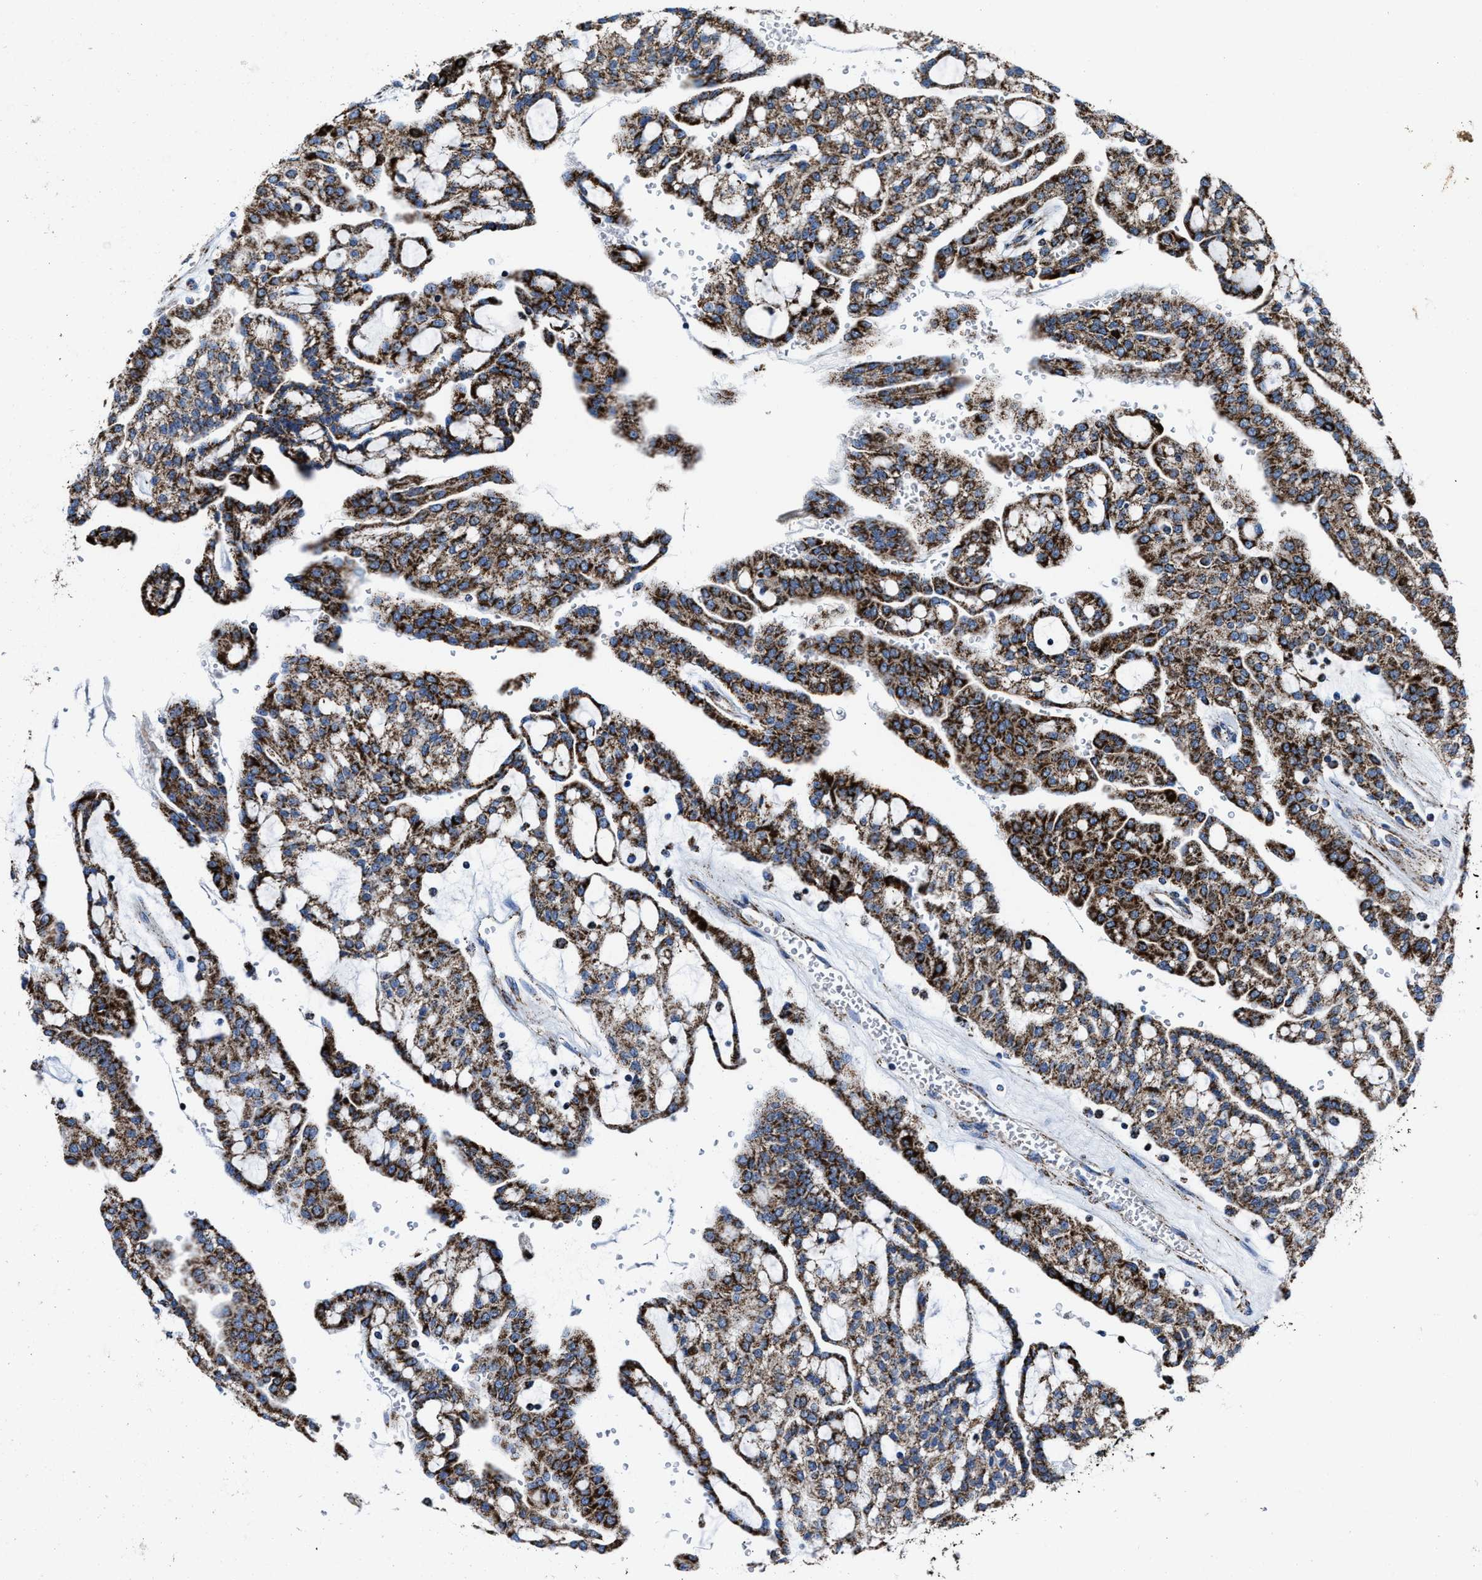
{"staining": {"intensity": "strong", "quantity": ">75%", "location": "cytoplasmic/membranous"}, "tissue": "renal cancer", "cell_type": "Tumor cells", "image_type": "cancer", "snomed": [{"axis": "morphology", "description": "Adenocarcinoma, NOS"}, {"axis": "topography", "description": "Kidney"}], "caption": "Protein expression analysis of renal cancer (adenocarcinoma) demonstrates strong cytoplasmic/membranous expression in about >75% of tumor cells.", "gene": "ALDH1B1", "patient": {"sex": "male", "age": 63}}